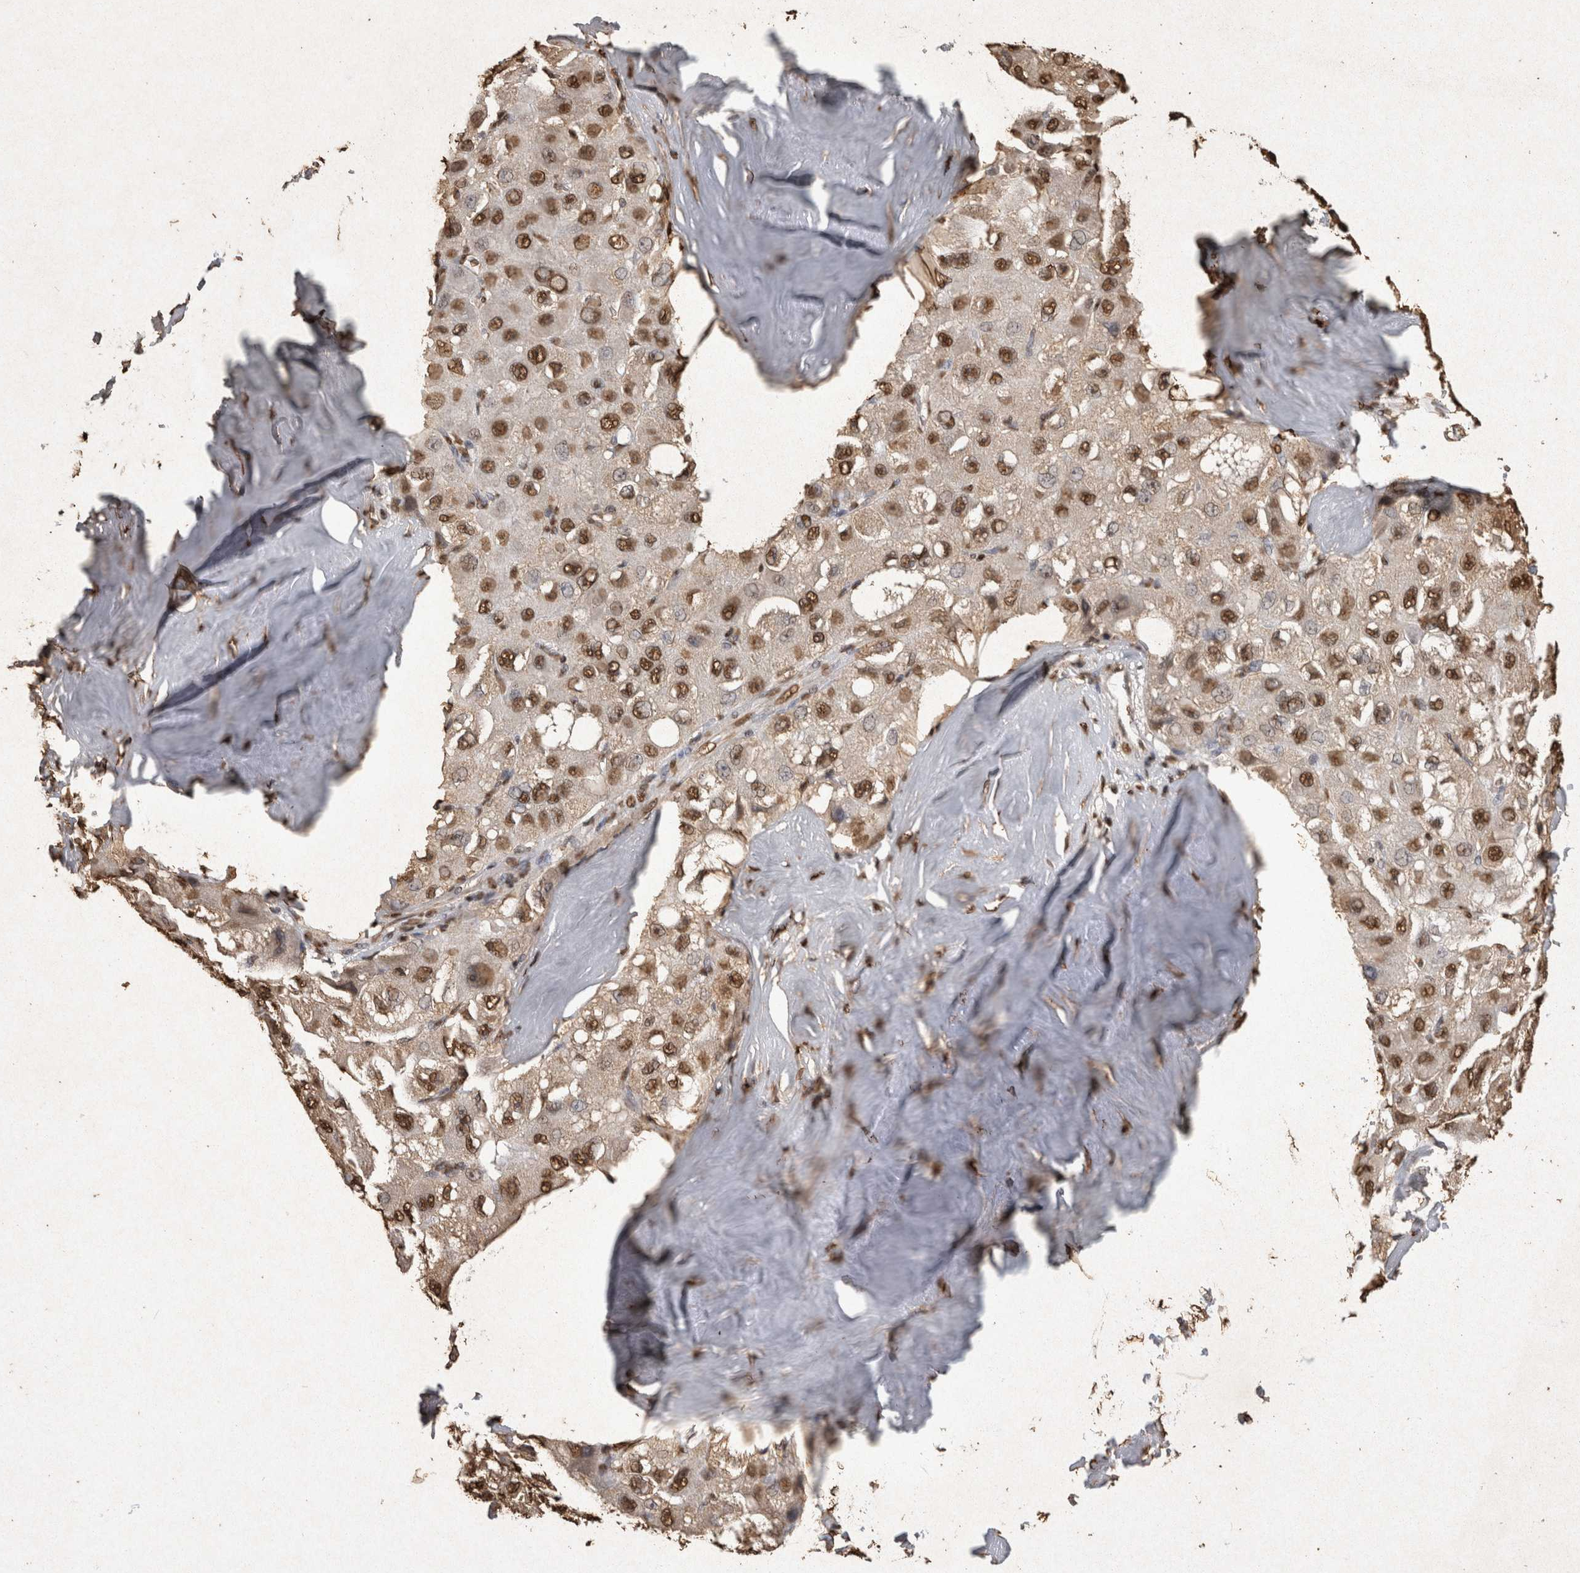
{"staining": {"intensity": "strong", "quantity": ">75%", "location": "nuclear"}, "tissue": "liver cancer", "cell_type": "Tumor cells", "image_type": "cancer", "snomed": [{"axis": "morphology", "description": "Carcinoma, Hepatocellular, NOS"}, {"axis": "topography", "description": "Liver"}], "caption": "Hepatocellular carcinoma (liver) stained for a protein displays strong nuclear positivity in tumor cells.", "gene": "OAS2", "patient": {"sex": "male", "age": 80}}